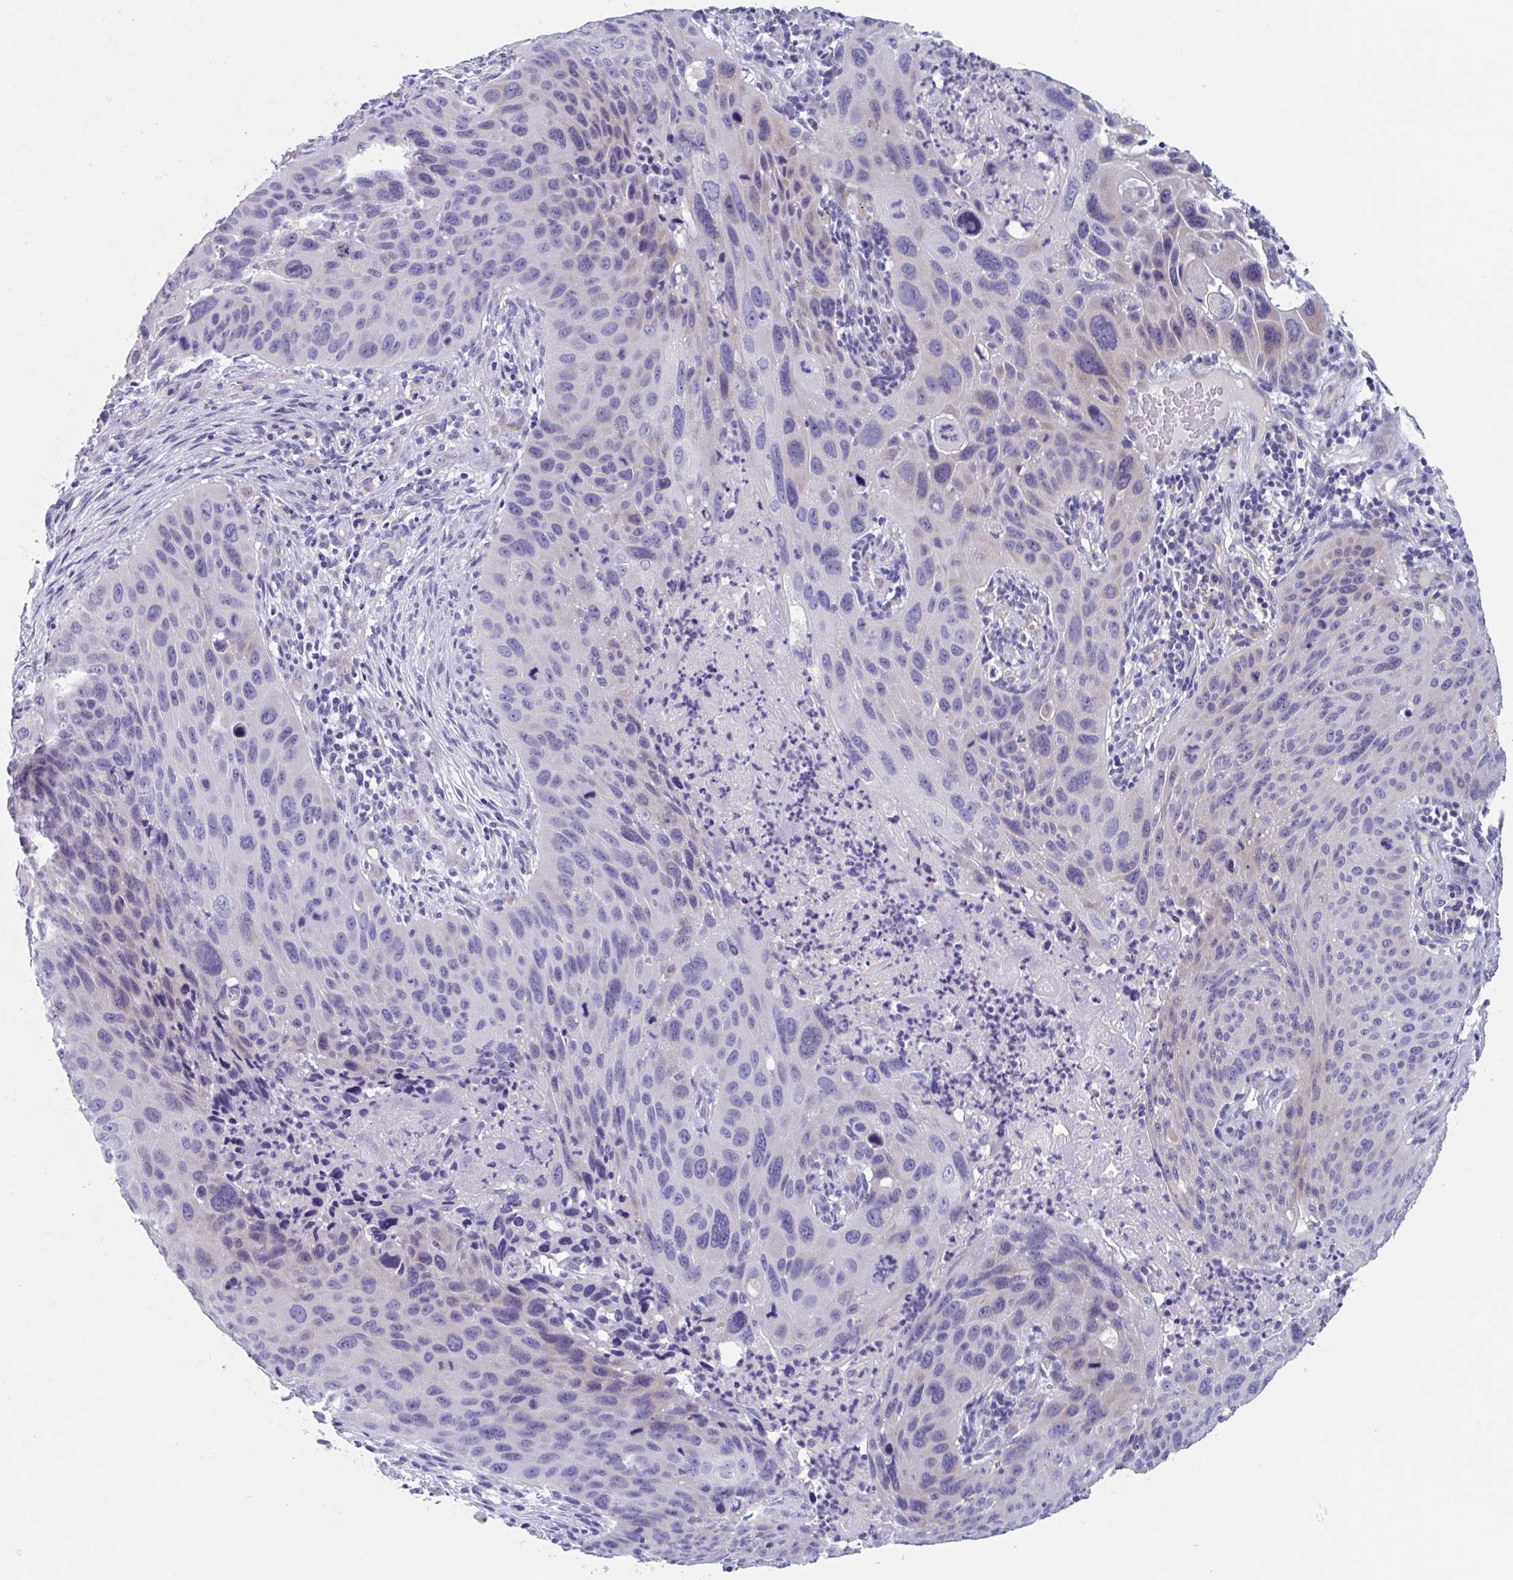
{"staining": {"intensity": "negative", "quantity": "none", "location": "none"}, "tissue": "lung cancer", "cell_type": "Tumor cells", "image_type": "cancer", "snomed": [{"axis": "morphology", "description": "Squamous cell carcinoma, NOS"}, {"axis": "topography", "description": "Lung"}], "caption": "The micrograph reveals no staining of tumor cells in squamous cell carcinoma (lung).", "gene": "ABHD16A", "patient": {"sex": "male", "age": 63}}